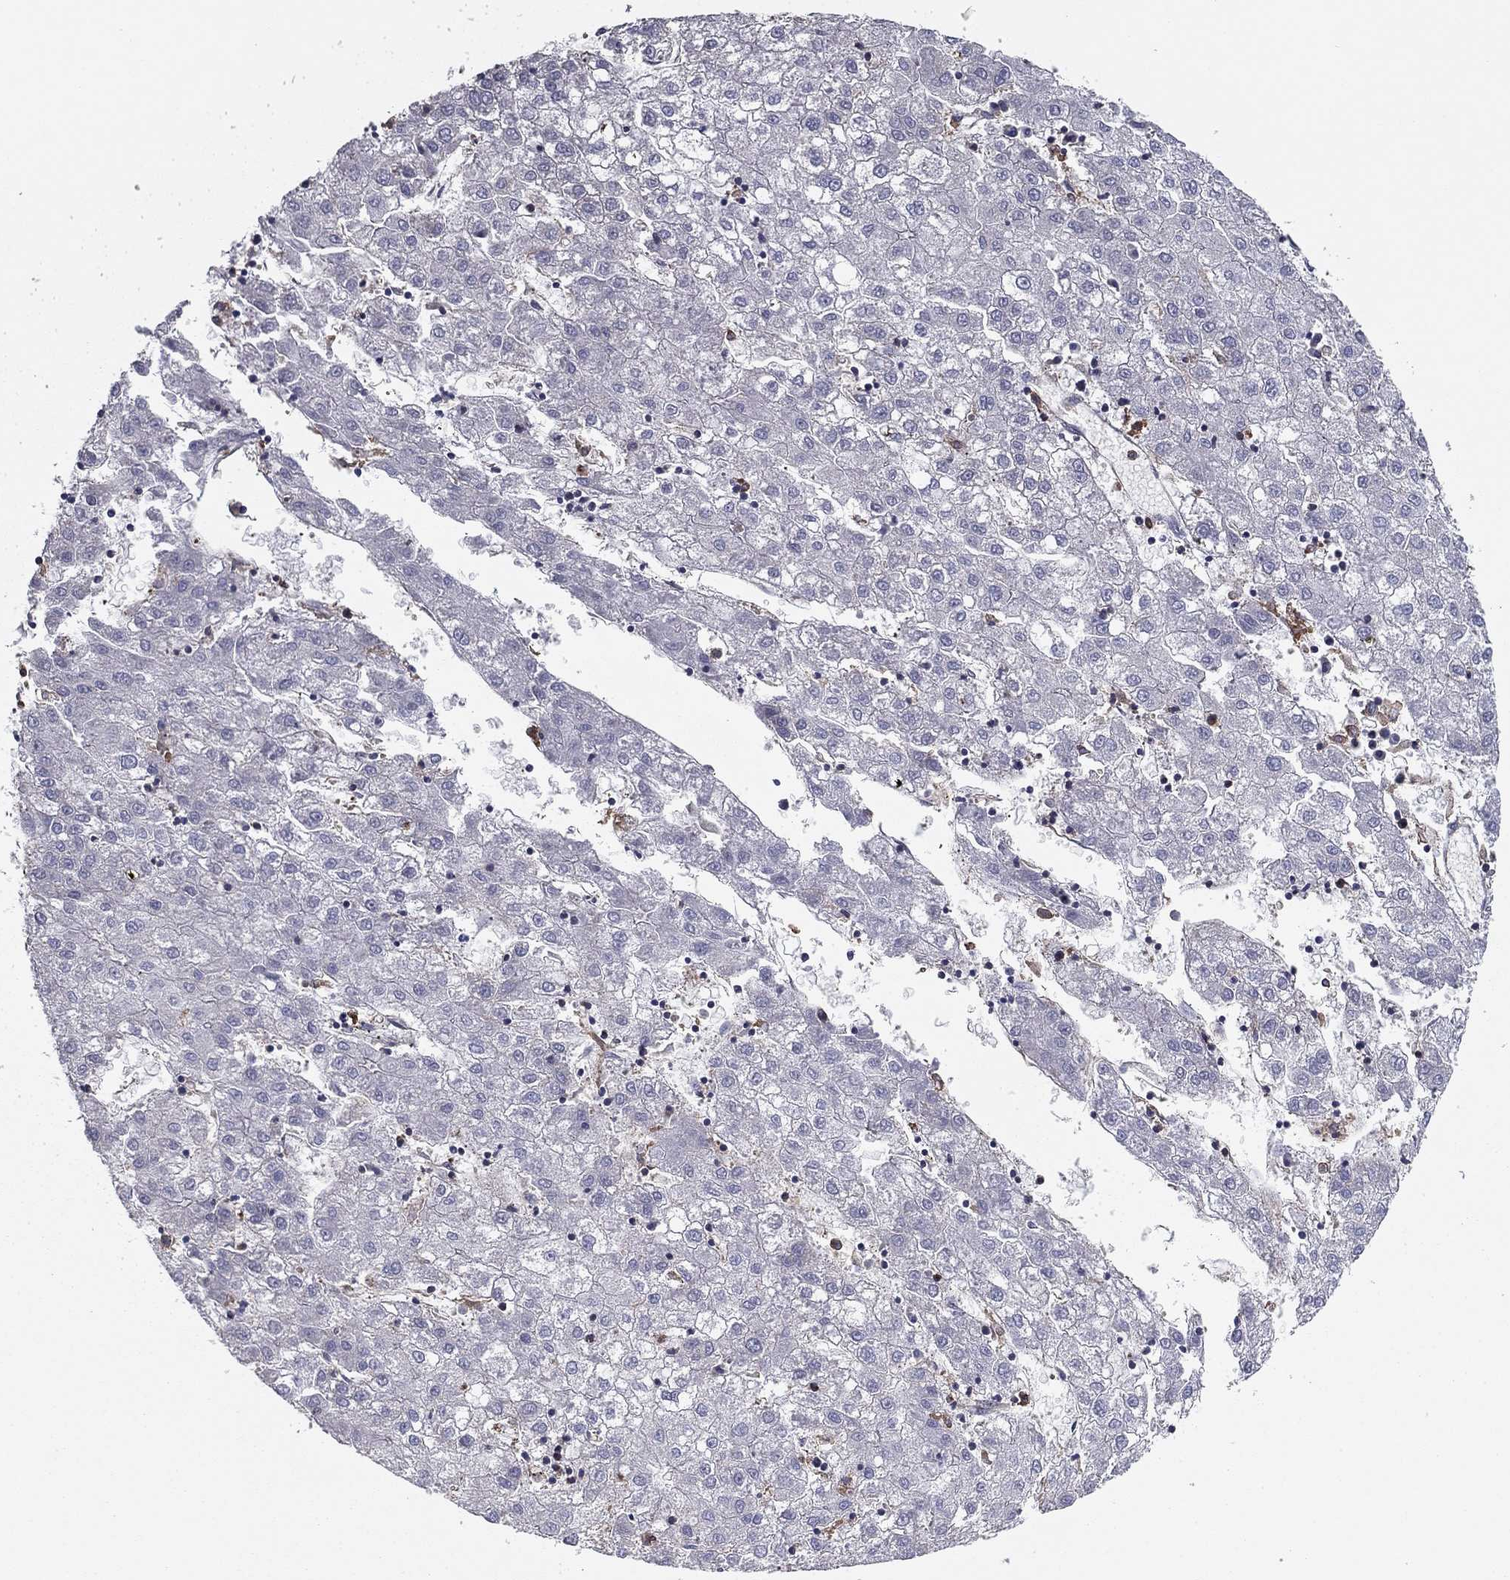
{"staining": {"intensity": "negative", "quantity": "none", "location": "none"}, "tissue": "liver cancer", "cell_type": "Tumor cells", "image_type": "cancer", "snomed": [{"axis": "morphology", "description": "Carcinoma, Hepatocellular, NOS"}, {"axis": "topography", "description": "Liver"}], "caption": "DAB (3,3'-diaminobenzidine) immunohistochemical staining of liver cancer demonstrates no significant staining in tumor cells.", "gene": "EHBP1L1", "patient": {"sex": "male", "age": 72}}